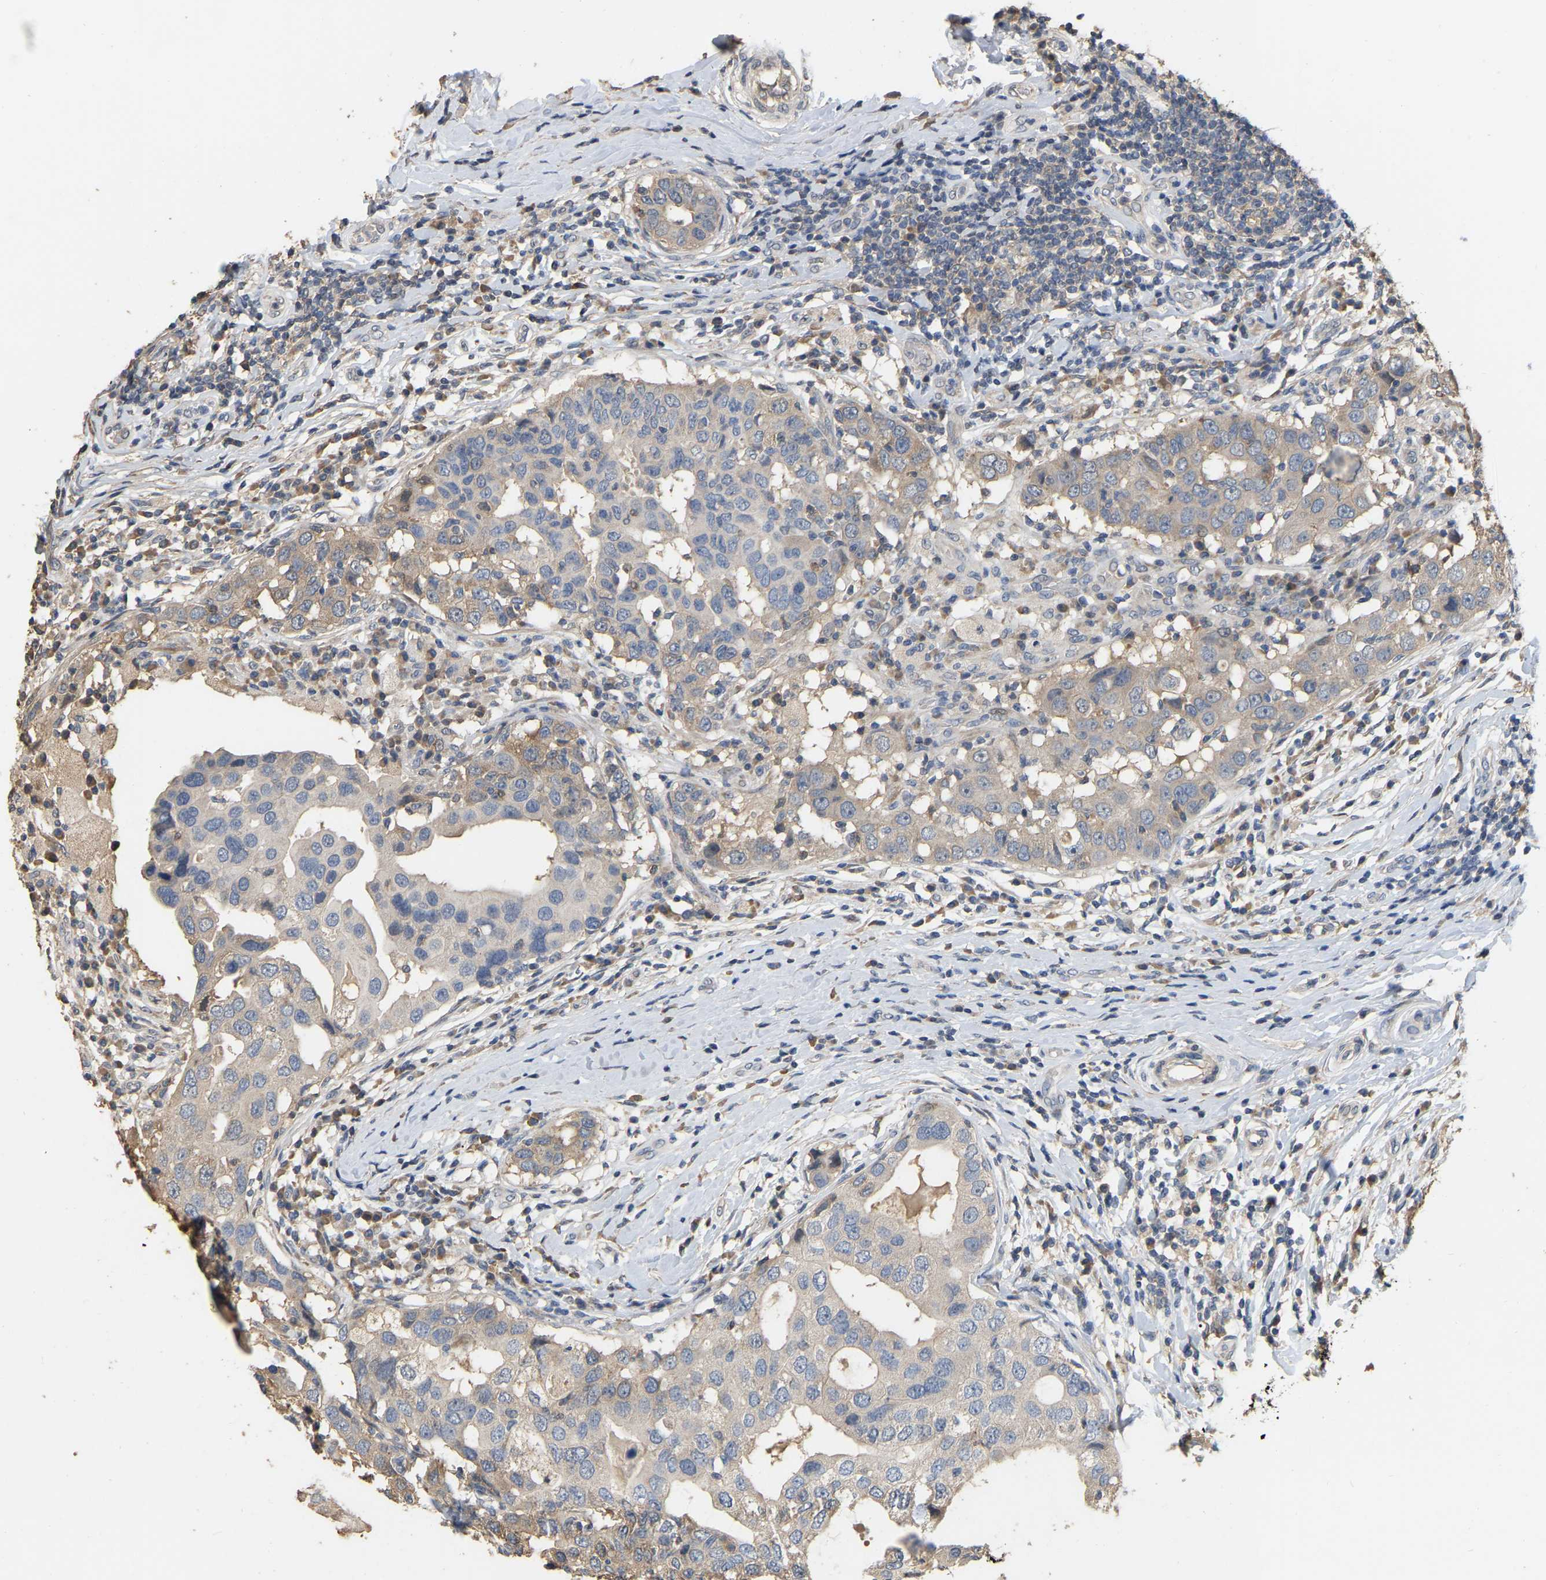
{"staining": {"intensity": "weak", "quantity": ">75%", "location": "cytoplasmic/membranous"}, "tissue": "breast cancer", "cell_type": "Tumor cells", "image_type": "cancer", "snomed": [{"axis": "morphology", "description": "Duct carcinoma"}, {"axis": "topography", "description": "Breast"}], "caption": "Weak cytoplasmic/membranous staining is identified in about >75% of tumor cells in infiltrating ductal carcinoma (breast).", "gene": "NCS1", "patient": {"sex": "female", "age": 27}}